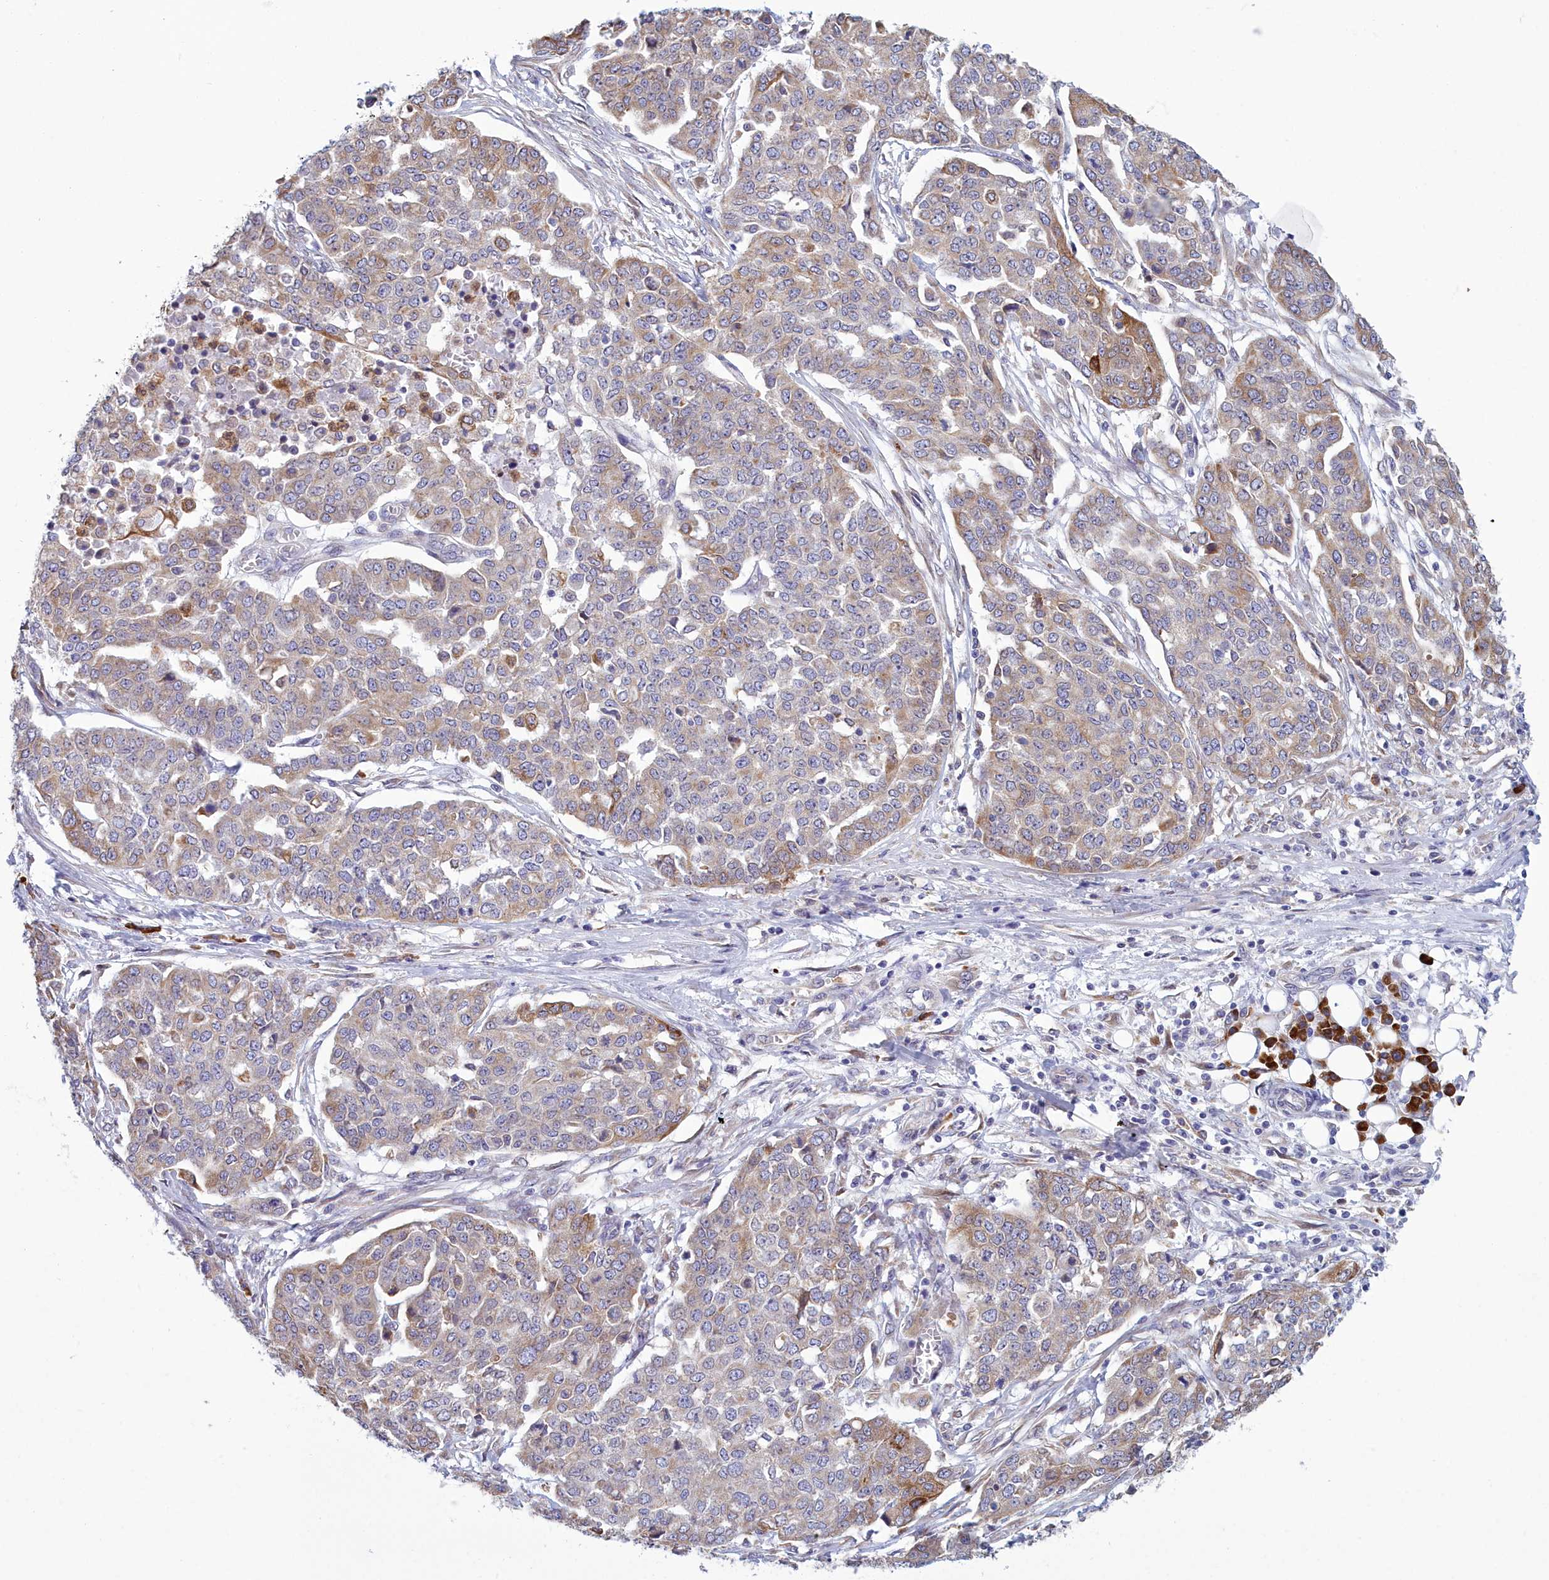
{"staining": {"intensity": "moderate", "quantity": "25%-75%", "location": "cytoplasmic/membranous"}, "tissue": "ovarian cancer", "cell_type": "Tumor cells", "image_type": "cancer", "snomed": [{"axis": "morphology", "description": "Cystadenocarcinoma, serous, NOS"}, {"axis": "topography", "description": "Soft tissue"}, {"axis": "topography", "description": "Ovary"}], "caption": "High-magnification brightfield microscopy of serous cystadenocarcinoma (ovarian) stained with DAB (brown) and counterstained with hematoxylin (blue). tumor cells exhibit moderate cytoplasmic/membranous positivity is identified in about25%-75% of cells.", "gene": "HM13", "patient": {"sex": "female", "age": 57}}